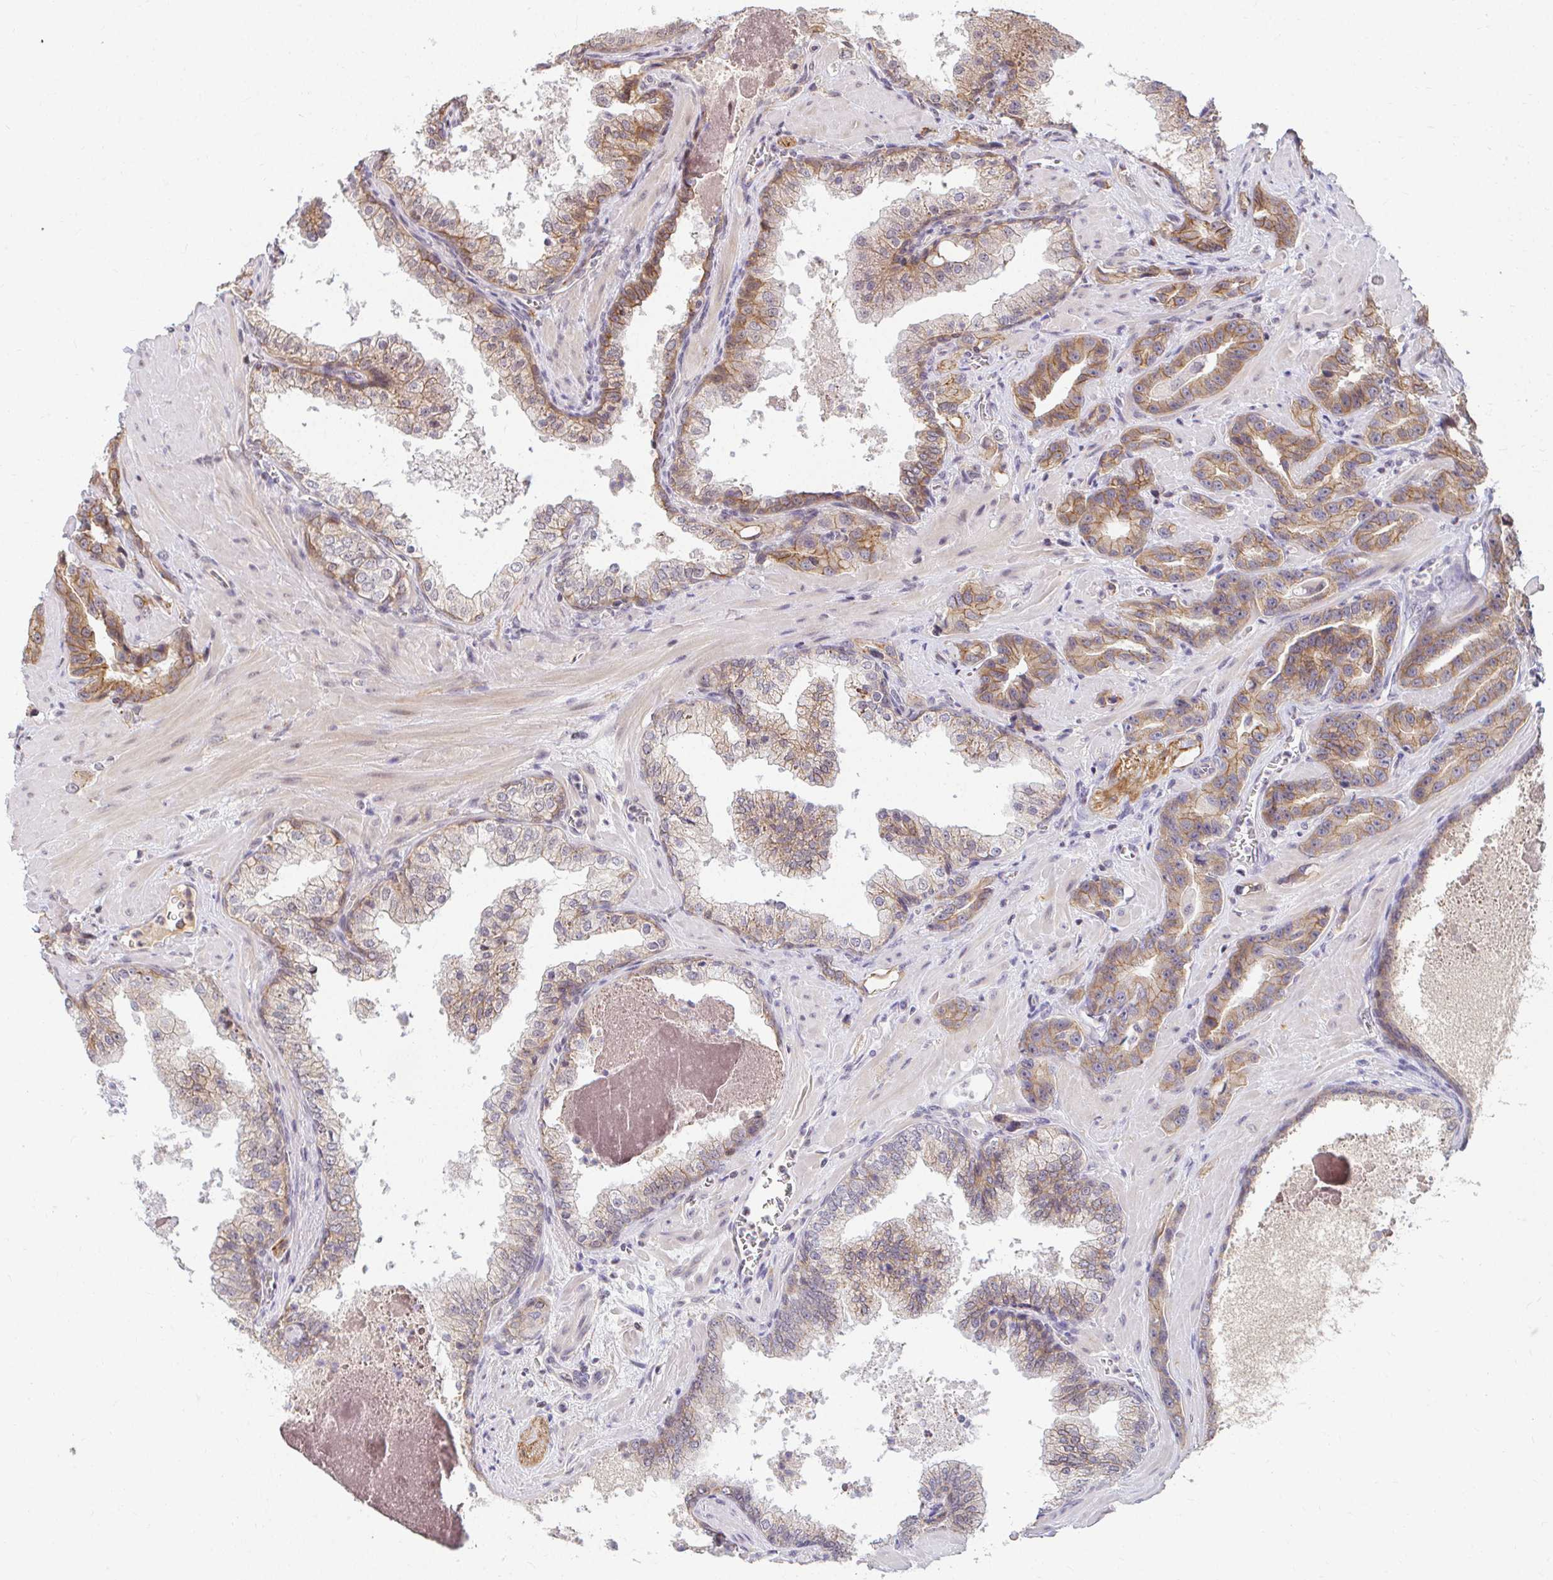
{"staining": {"intensity": "moderate", "quantity": ">75%", "location": "cytoplasmic/membranous"}, "tissue": "prostate cancer", "cell_type": "Tumor cells", "image_type": "cancer", "snomed": [{"axis": "morphology", "description": "Adenocarcinoma, High grade"}, {"axis": "topography", "description": "Prostate"}], "caption": "Tumor cells display medium levels of moderate cytoplasmic/membranous positivity in approximately >75% of cells in prostate cancer.", "gene": "ANK3", "patient": {"sex": "male", "age": 65}}